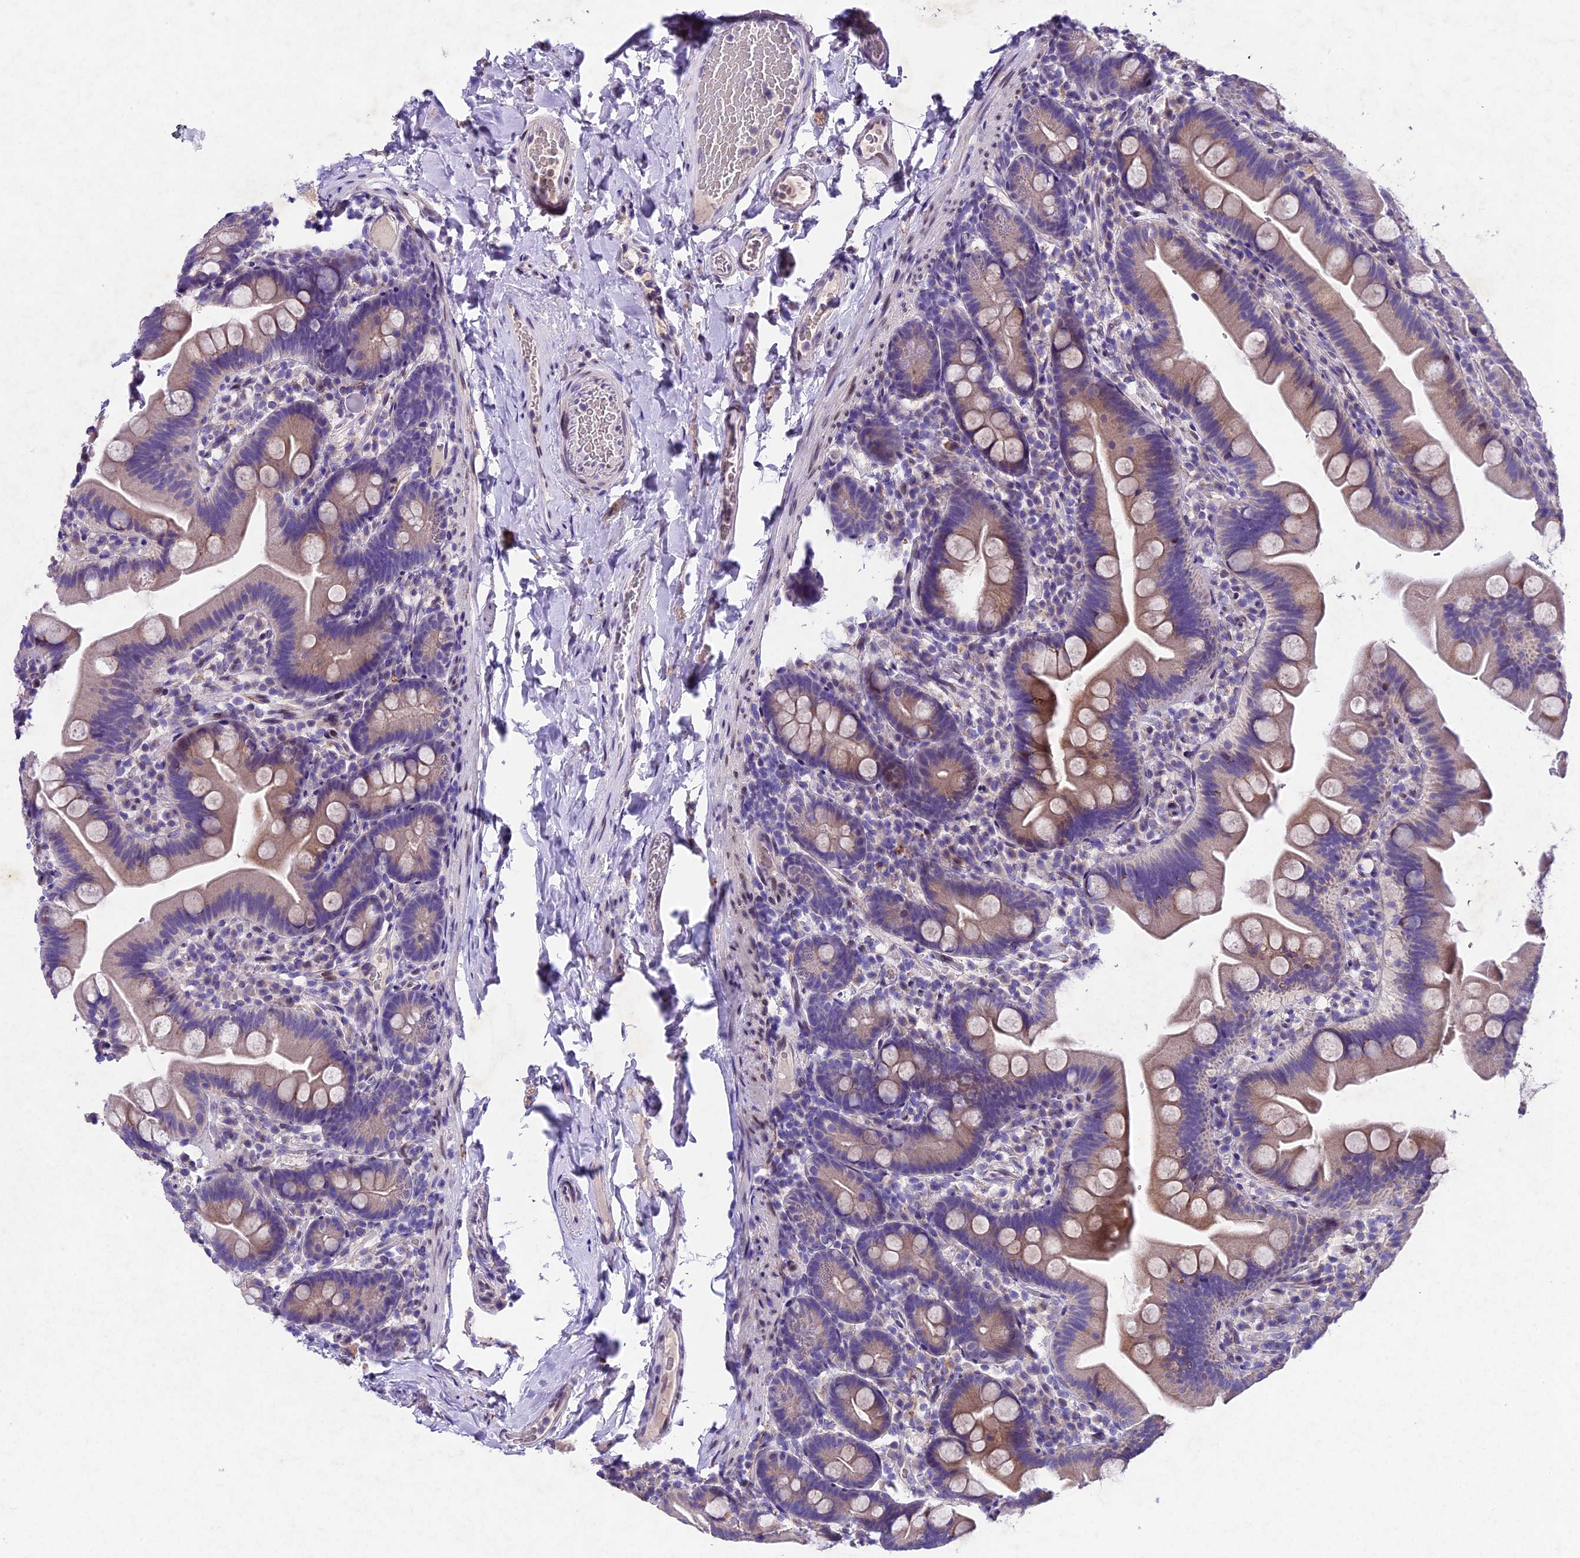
{"staining": {"intensity": "moderate", "quantity": "<25%", "location": "cytoplasmic/membranous"}, "tissue": "small intestine", "cell_type": "Glandular cells", "image_type": "normal", "snomed": [{"axis": "morphology", "description": "Normal tissue, NOS"}, {"axis": "topography", "description": "Small intestine"}], "caption": "Immunohistochemical staining of unremarkable small intestine exhibits <25% levels of moderate cytoplasmic/membranous protein expression in approximately <25% of glandular cells. The staining was performed using DAB, with brown indicating positive protein expression. Nuclei are stained blue with hematoxylin.", "gene": "IFT140", "patient": {"sex": "female", "age": 68}}